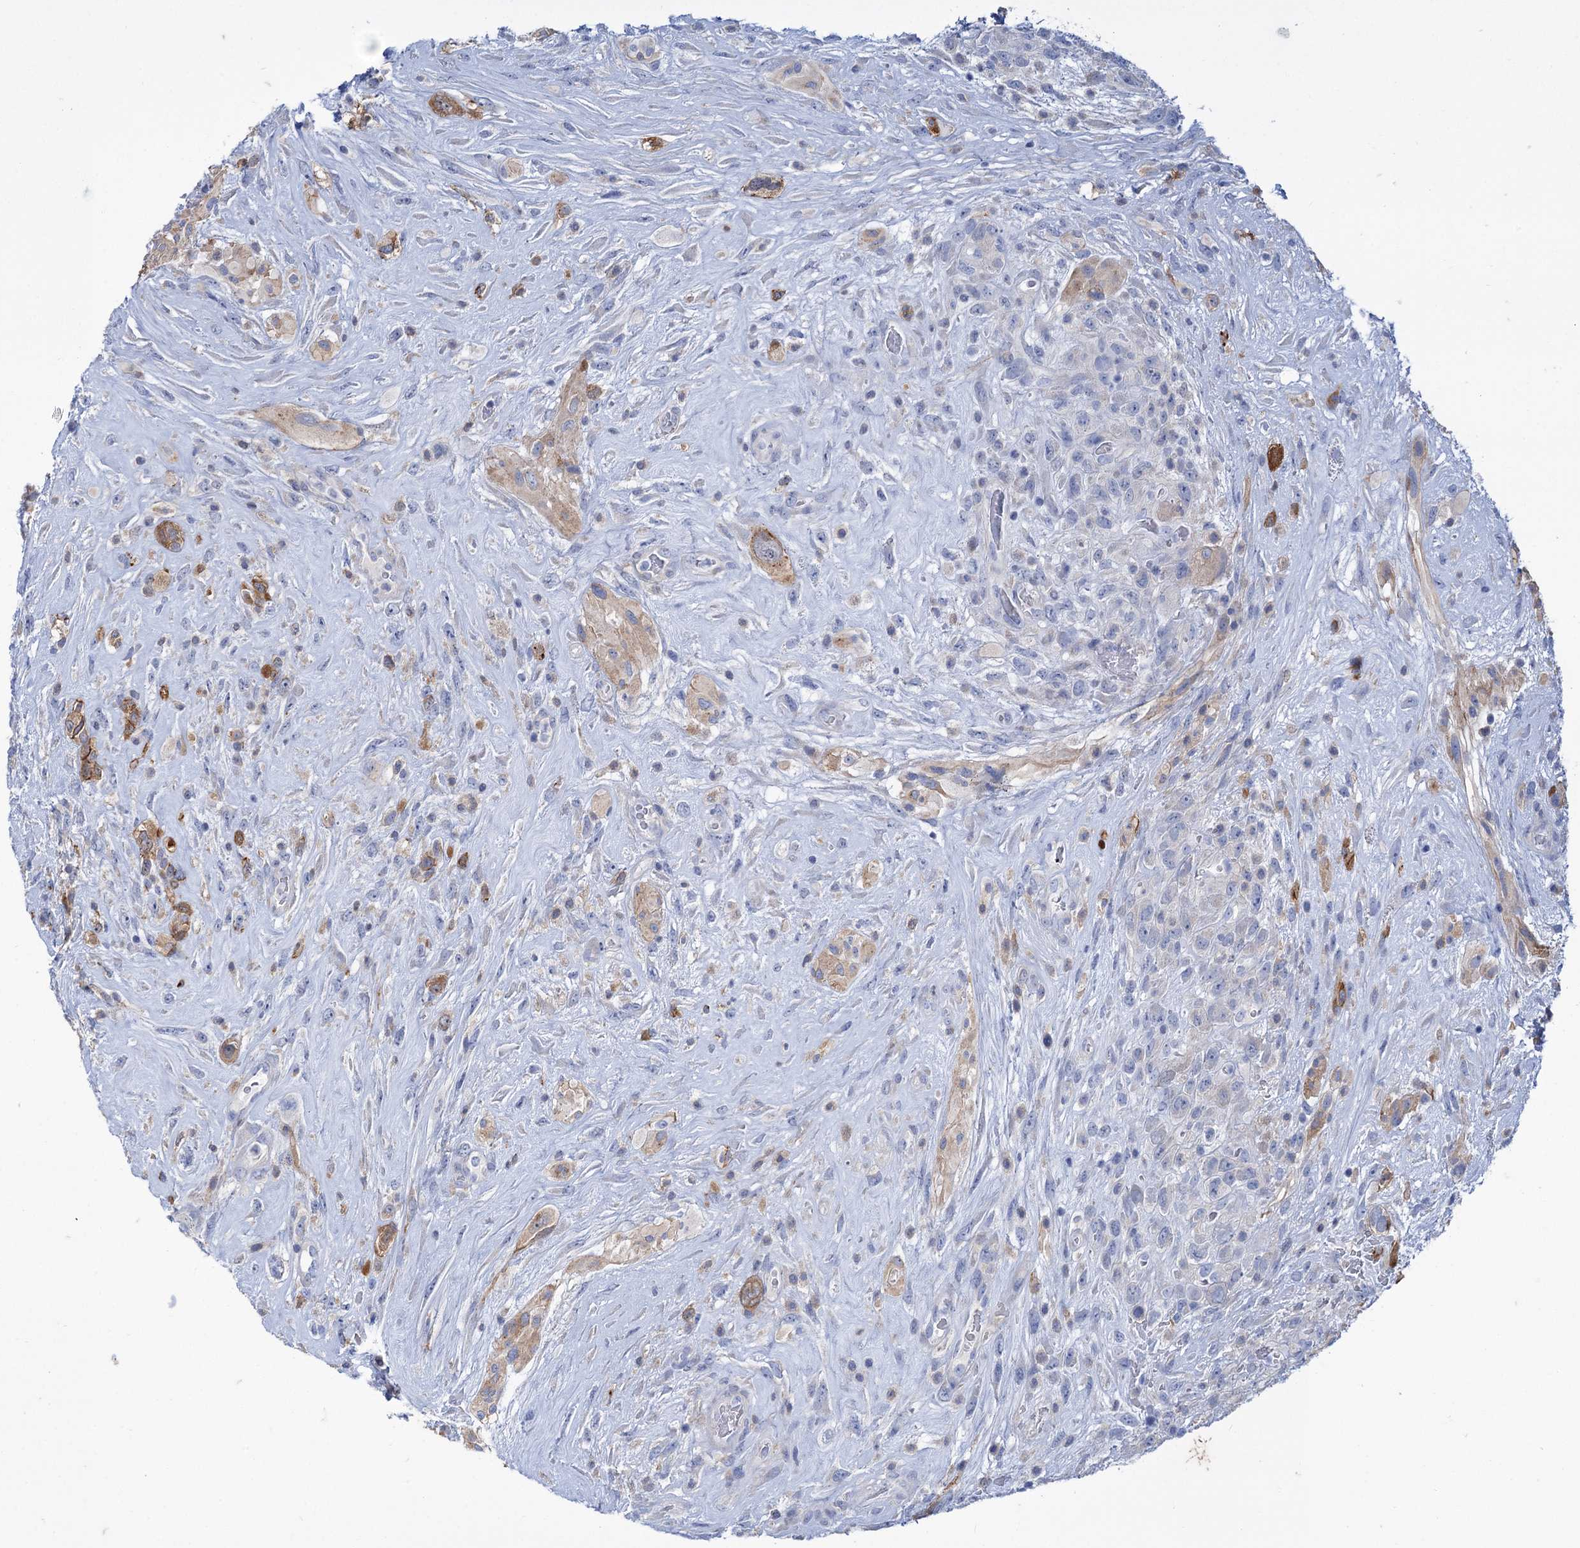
{"staining": {"intensity": "weak", "quantity": "<25%", "location": "cytoplasmic/membranous"}, "tissue": "glioma", "cell_type": "Tumor cells", "image_type": "cancer", "snomed": [{"axis": "morphology", "description": "Glioma, malignant, High grade"}, {"axis": "topography", "description": "Brain"}], "caption": "Glioma was stained to show a protein in brown. There is no significant positivity in tumor cells. (DAB IHC with hematoxylin counter stain).", "gene": "MID1IP1", "patient": {"sex": "male", "age": 61}}